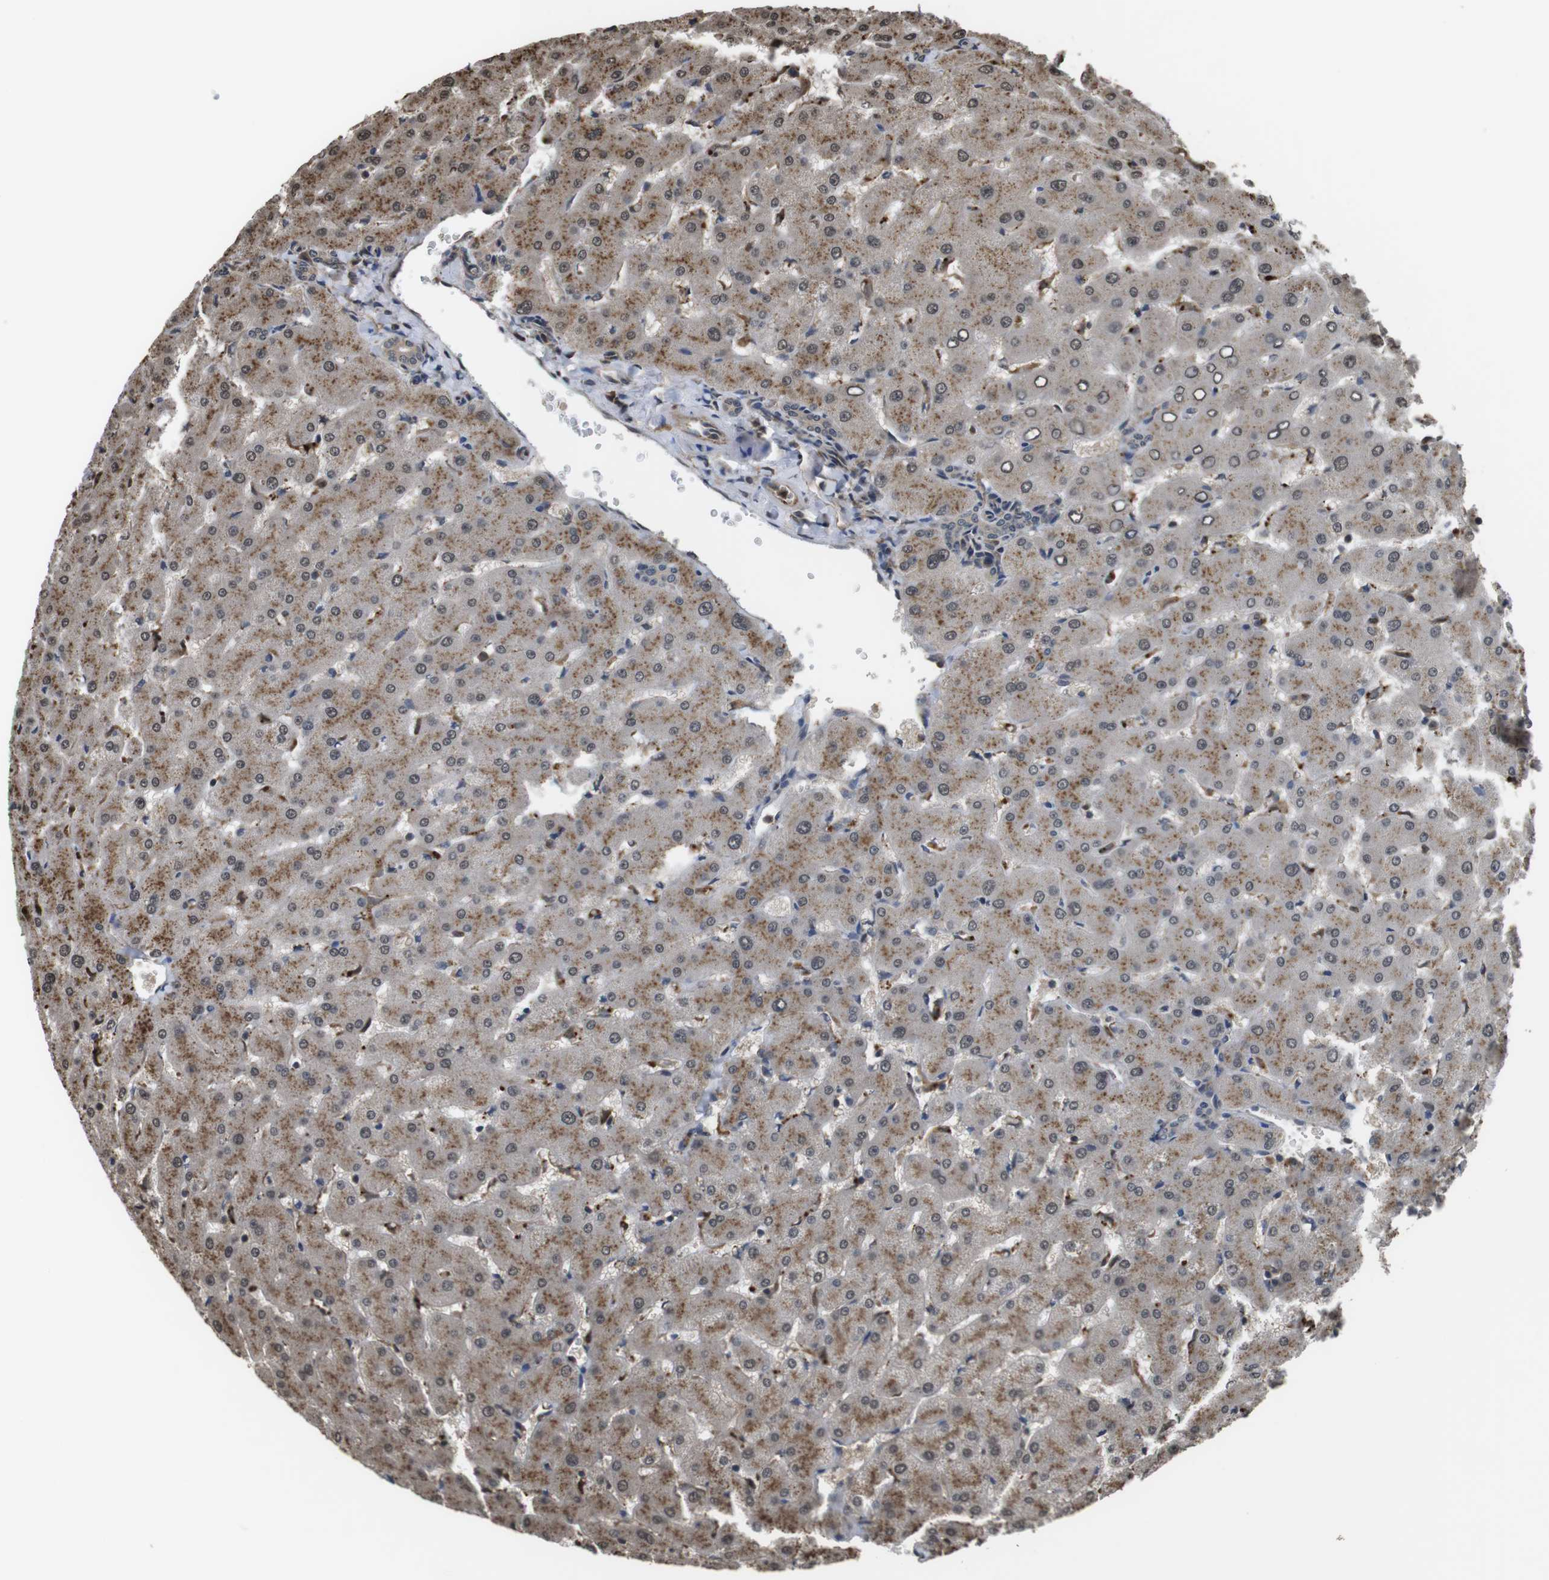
{"staining": {"intensity": "weak", "quantity": "<25%", "location": "cytoplasmic/membranous"}, "tissue": "liver", "cell_type": "Cholangiocytes", "image_type": "normal", "snomed": [{"axis": "morphology", "description": "Normal tissue, NOS"}, {"axis": "topography", "description": "Liver"}], "caption": "Immunohistochemical staining of benign liver demonstrates no significant staining in cholangiocytes.", "gene": "FZD10", "patient": {"sex": "female", "age": 63}}